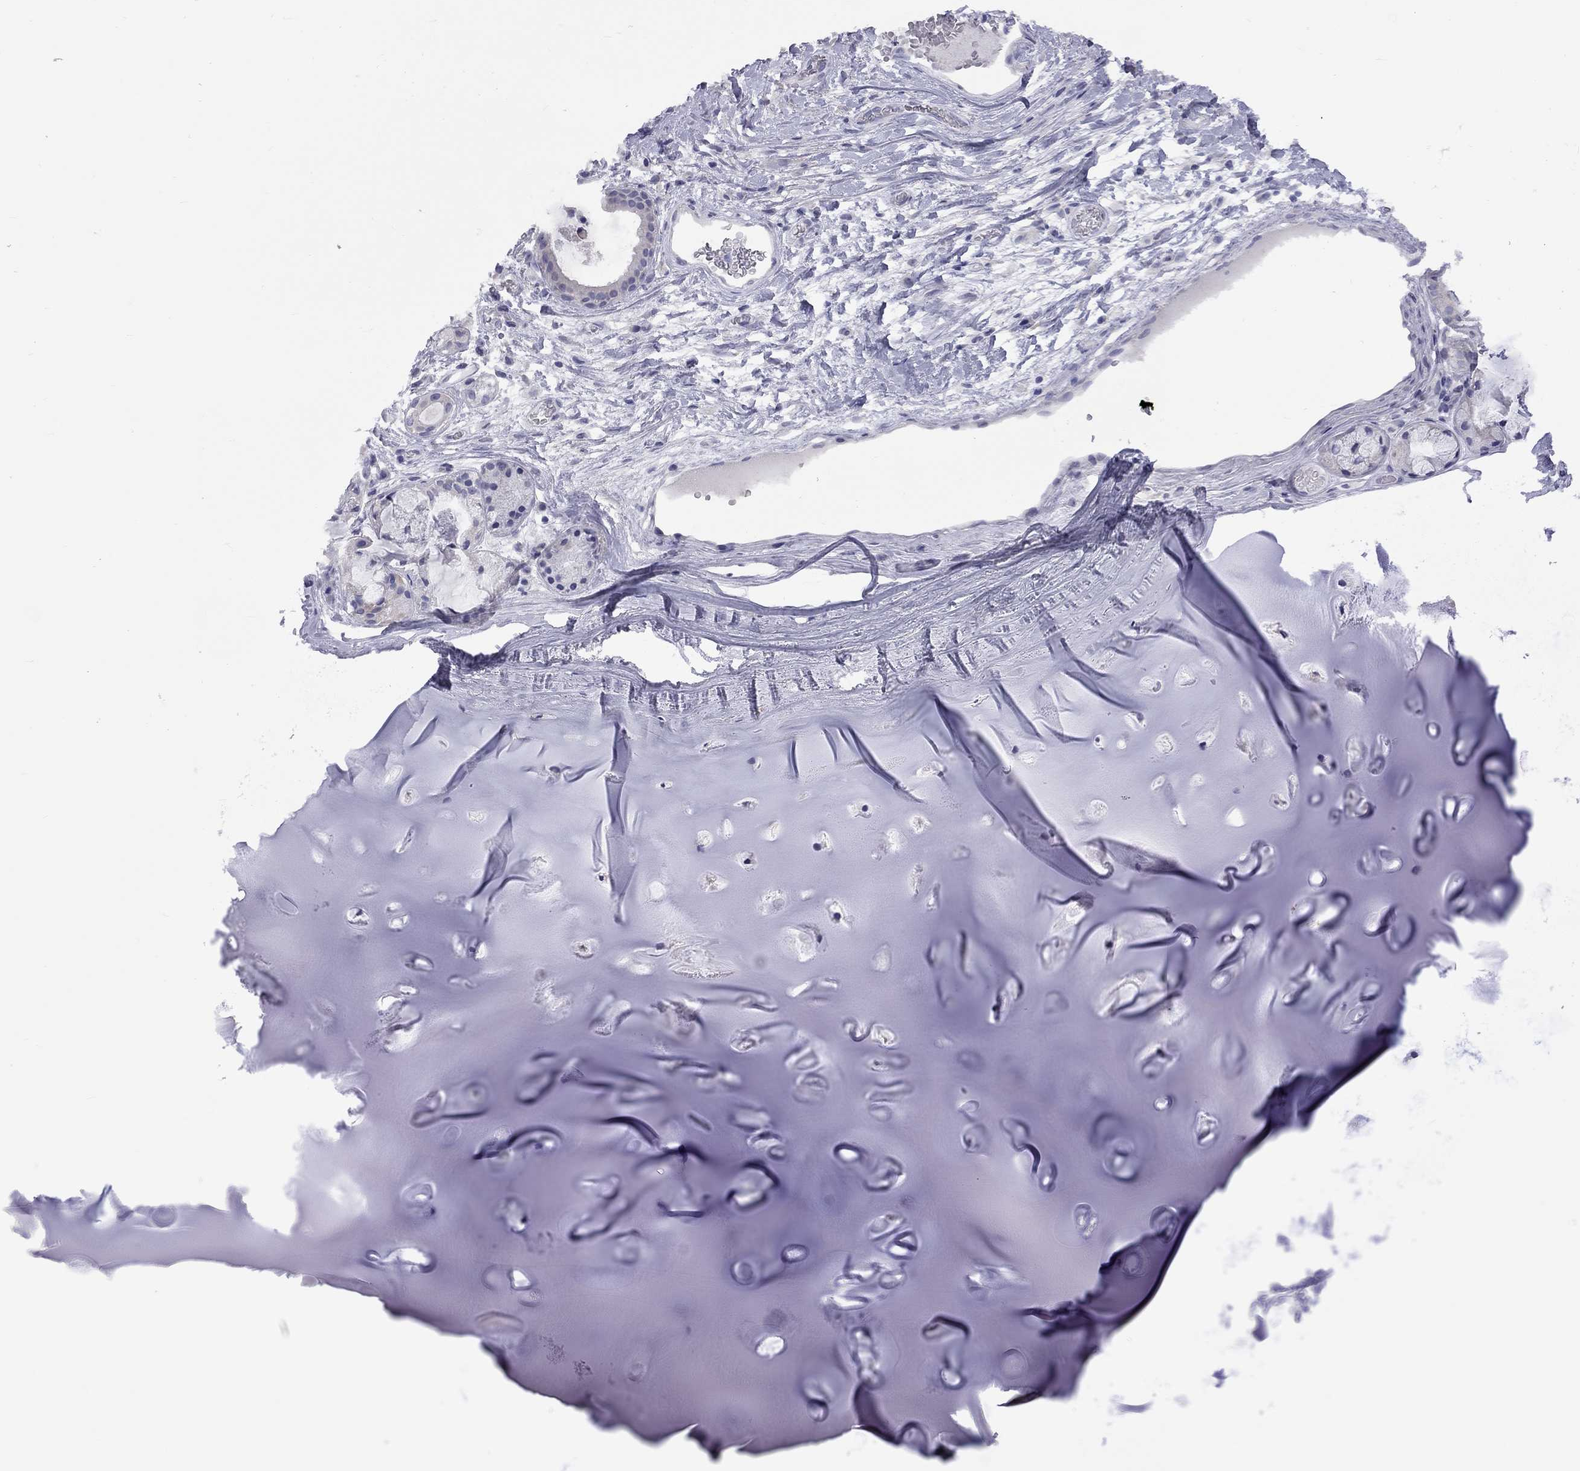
{"staining": {"intensity": "negative", "quantity": "none", "location": "none"}, "tissue": "soft tissue", "cell_type": "Chondrocytes", "image_type": "normal", "snomed": [{"axis": "morphology", "description": "Normal tissue, NOS"}, {"axis": "topography", "description": "Cartilage tissue"}], "caption": "The immunohistochemistry micrograph has no significant staining in chondrocytes of soft tissue.", "gene": "ABCB4", "patient": {"sex": "male", "age": 81}}